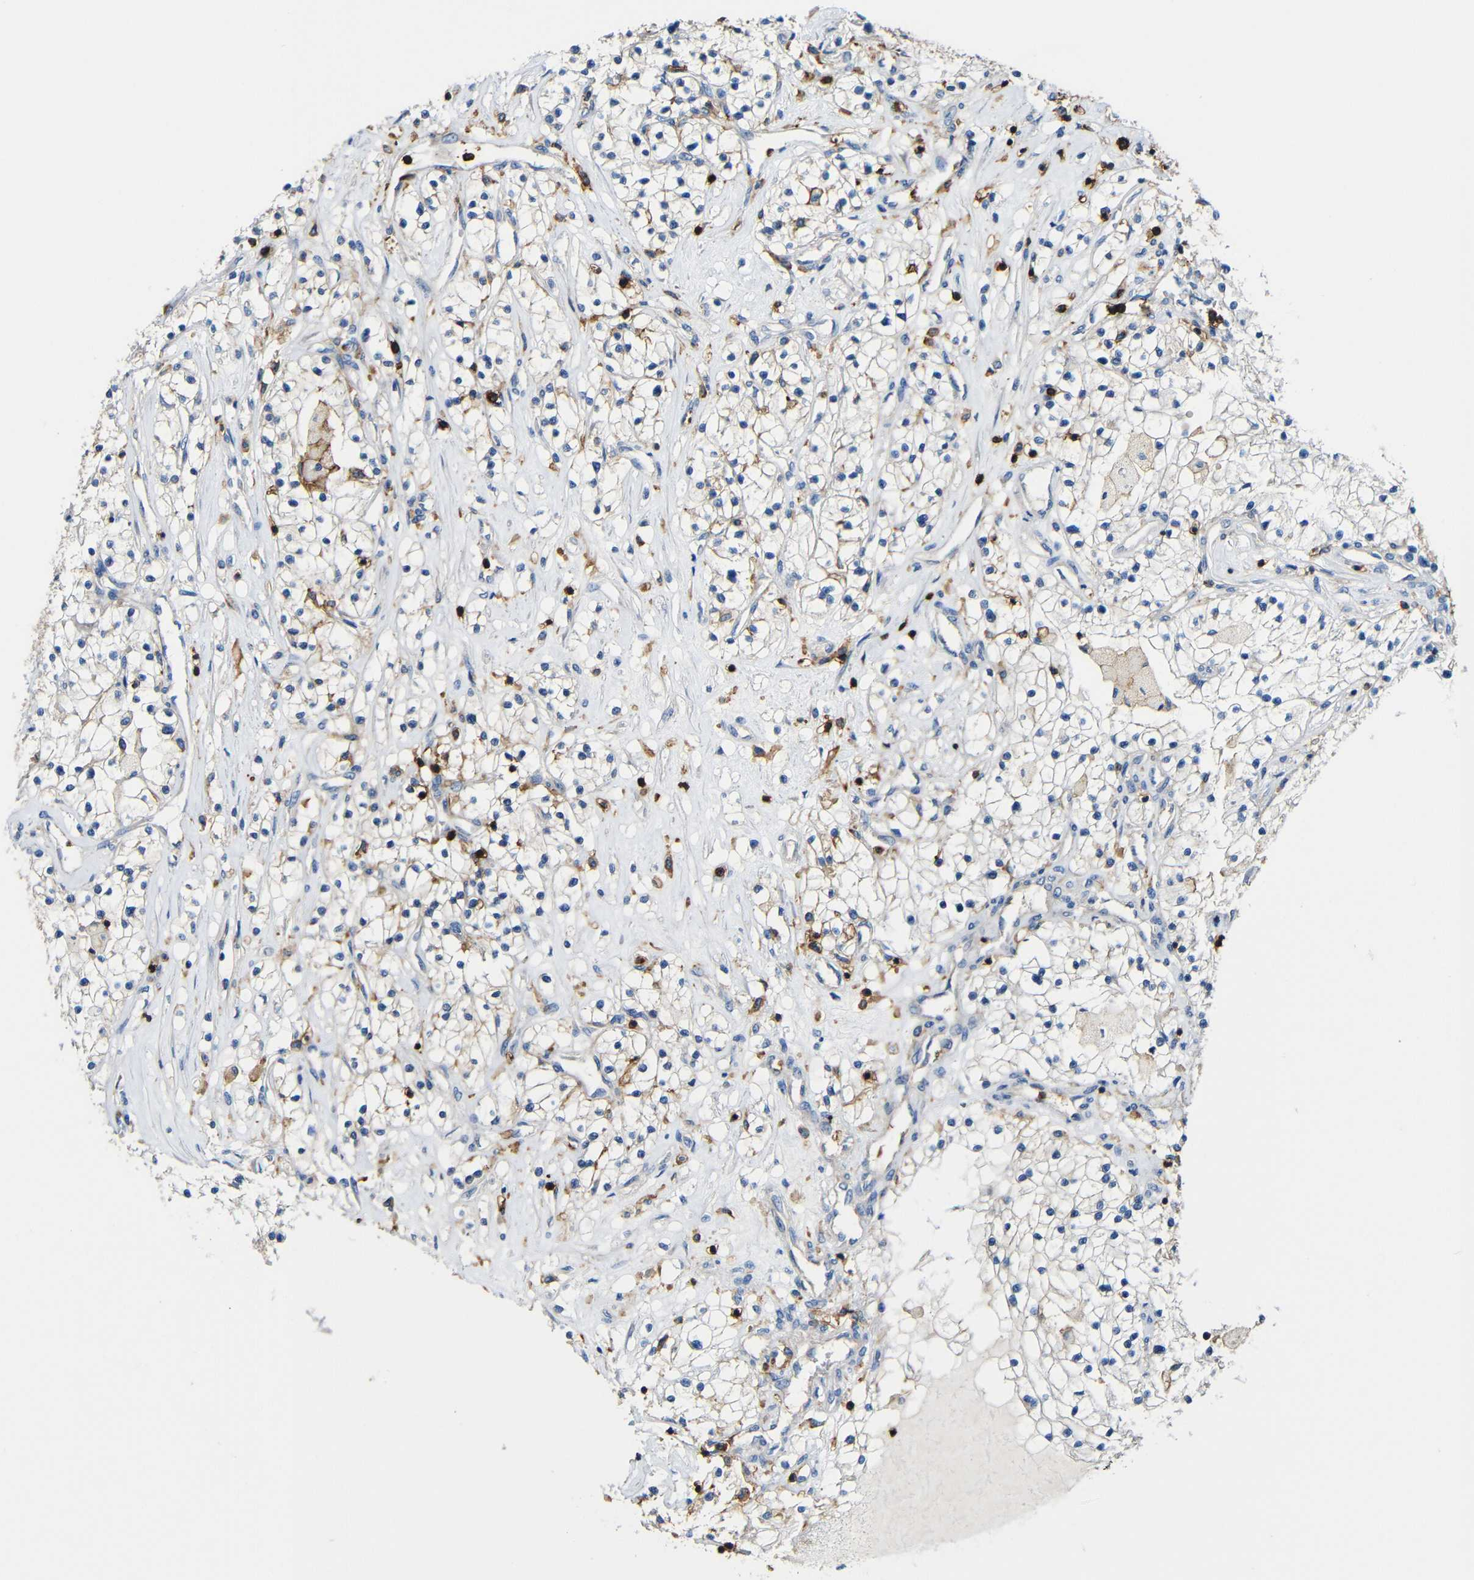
{"staining": {"intensity": "weak", "quantity": "25%-75%", "location": "cytoplasmic/membranous"}, "tissue": "renal cancer", "cell_type": "Tumor cells", "image_type": "cancer", "snomed": [{"axis": "morphology", "description": "Adenocarcinoma, NOS"}, {"axis": "topography", "description": "Kidney"}], "caption": "Human renal cancer stained with a protein marker displays weak staining in tumor cells.", "gene": "P2RY12", "patient": {"sex": "male", "age": 68}}